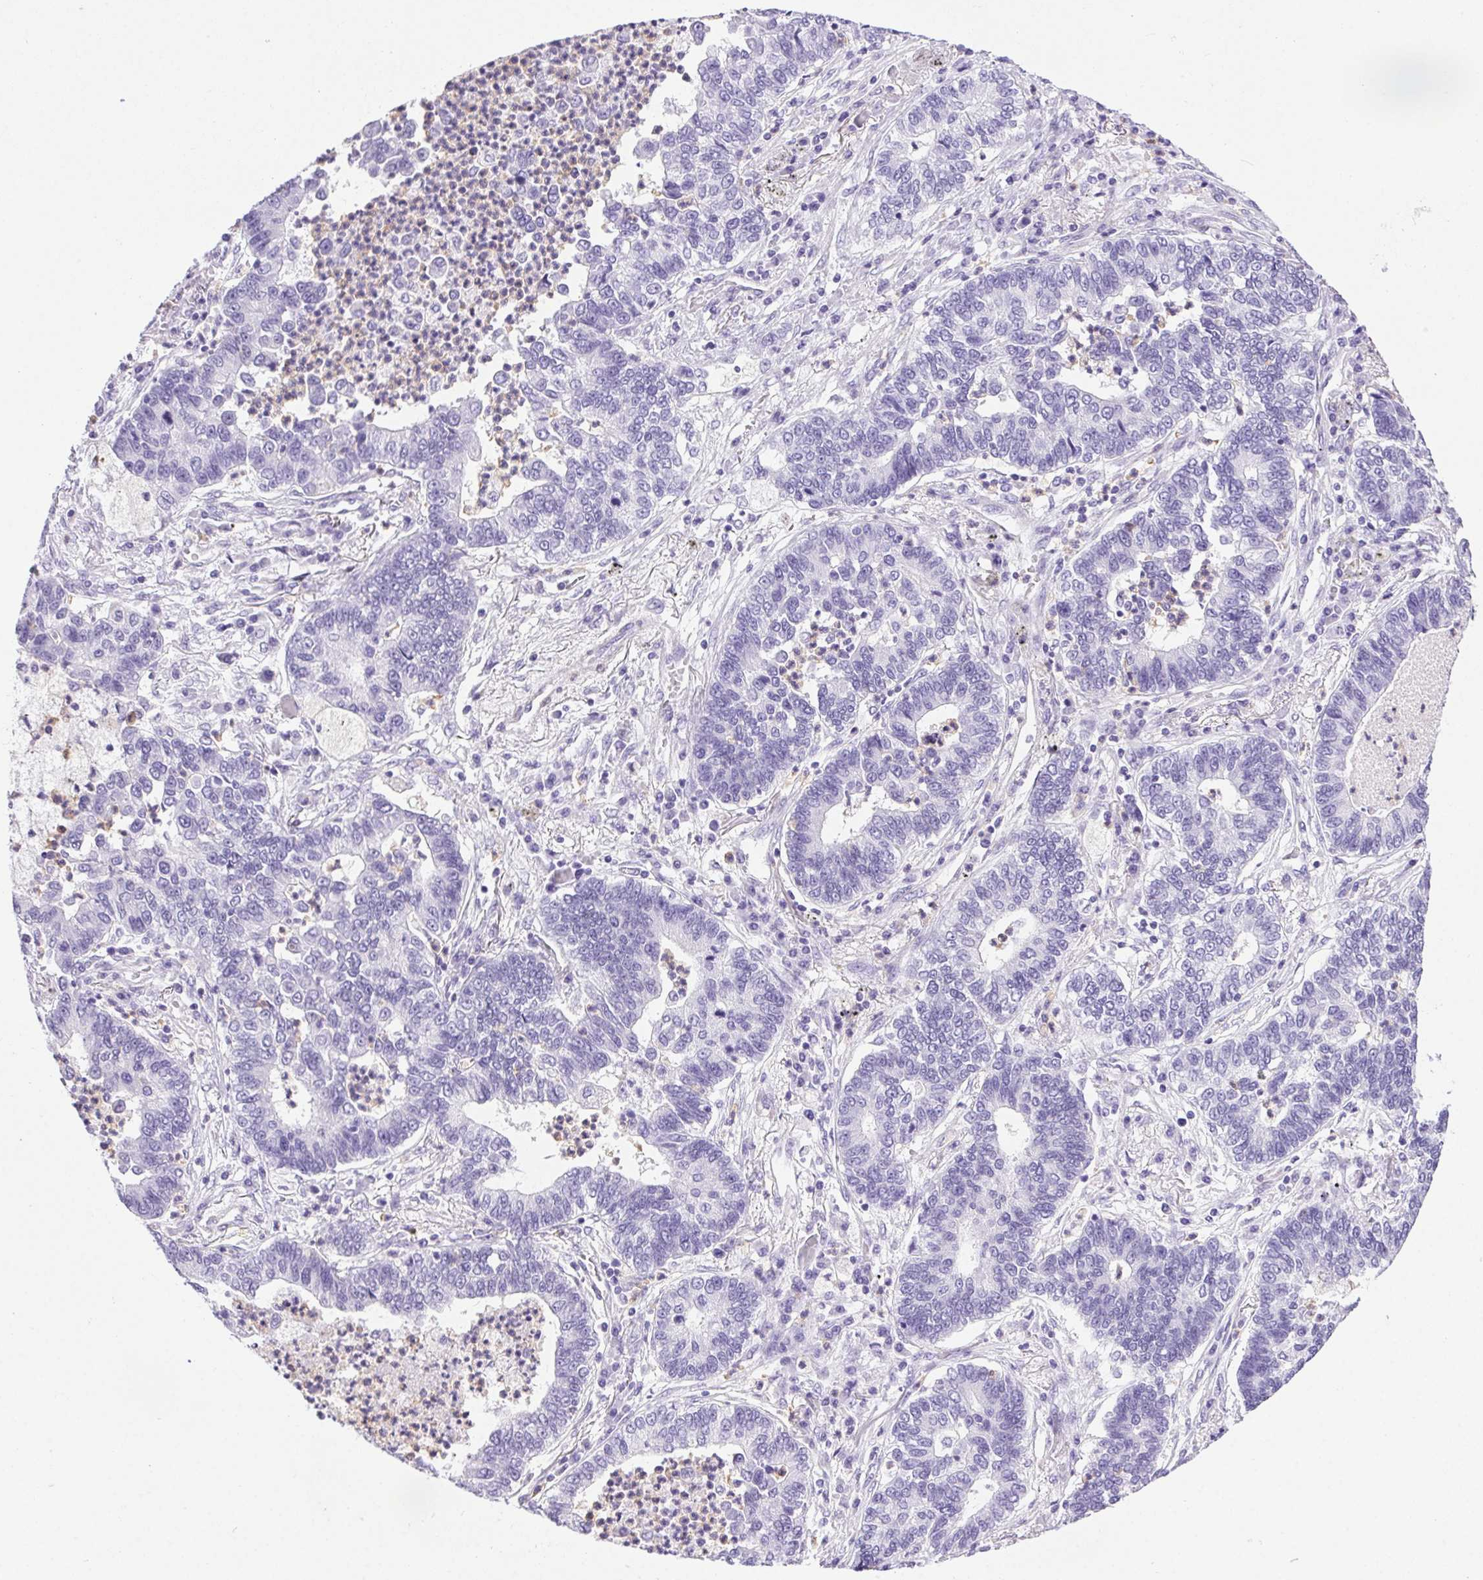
{"staining": {"intensity": "negative", "quantity": "none", "location": "none"}, "tissue": "lung cancer", "cell_type": "Tumor cells", "image_type": "cancer", "snomed": [{"axis": "morphology", "description": "Adenocarcinoma, NOS"}, {"axis": "topography", "description": "Lung"}], "caption": "Histopathology image shows no protein staining in tumor cells of lung cancer (adenocarcinoma) tissue.", "gene": "SHCBP1L", "patient": {"sex": "female", "age": 57}}